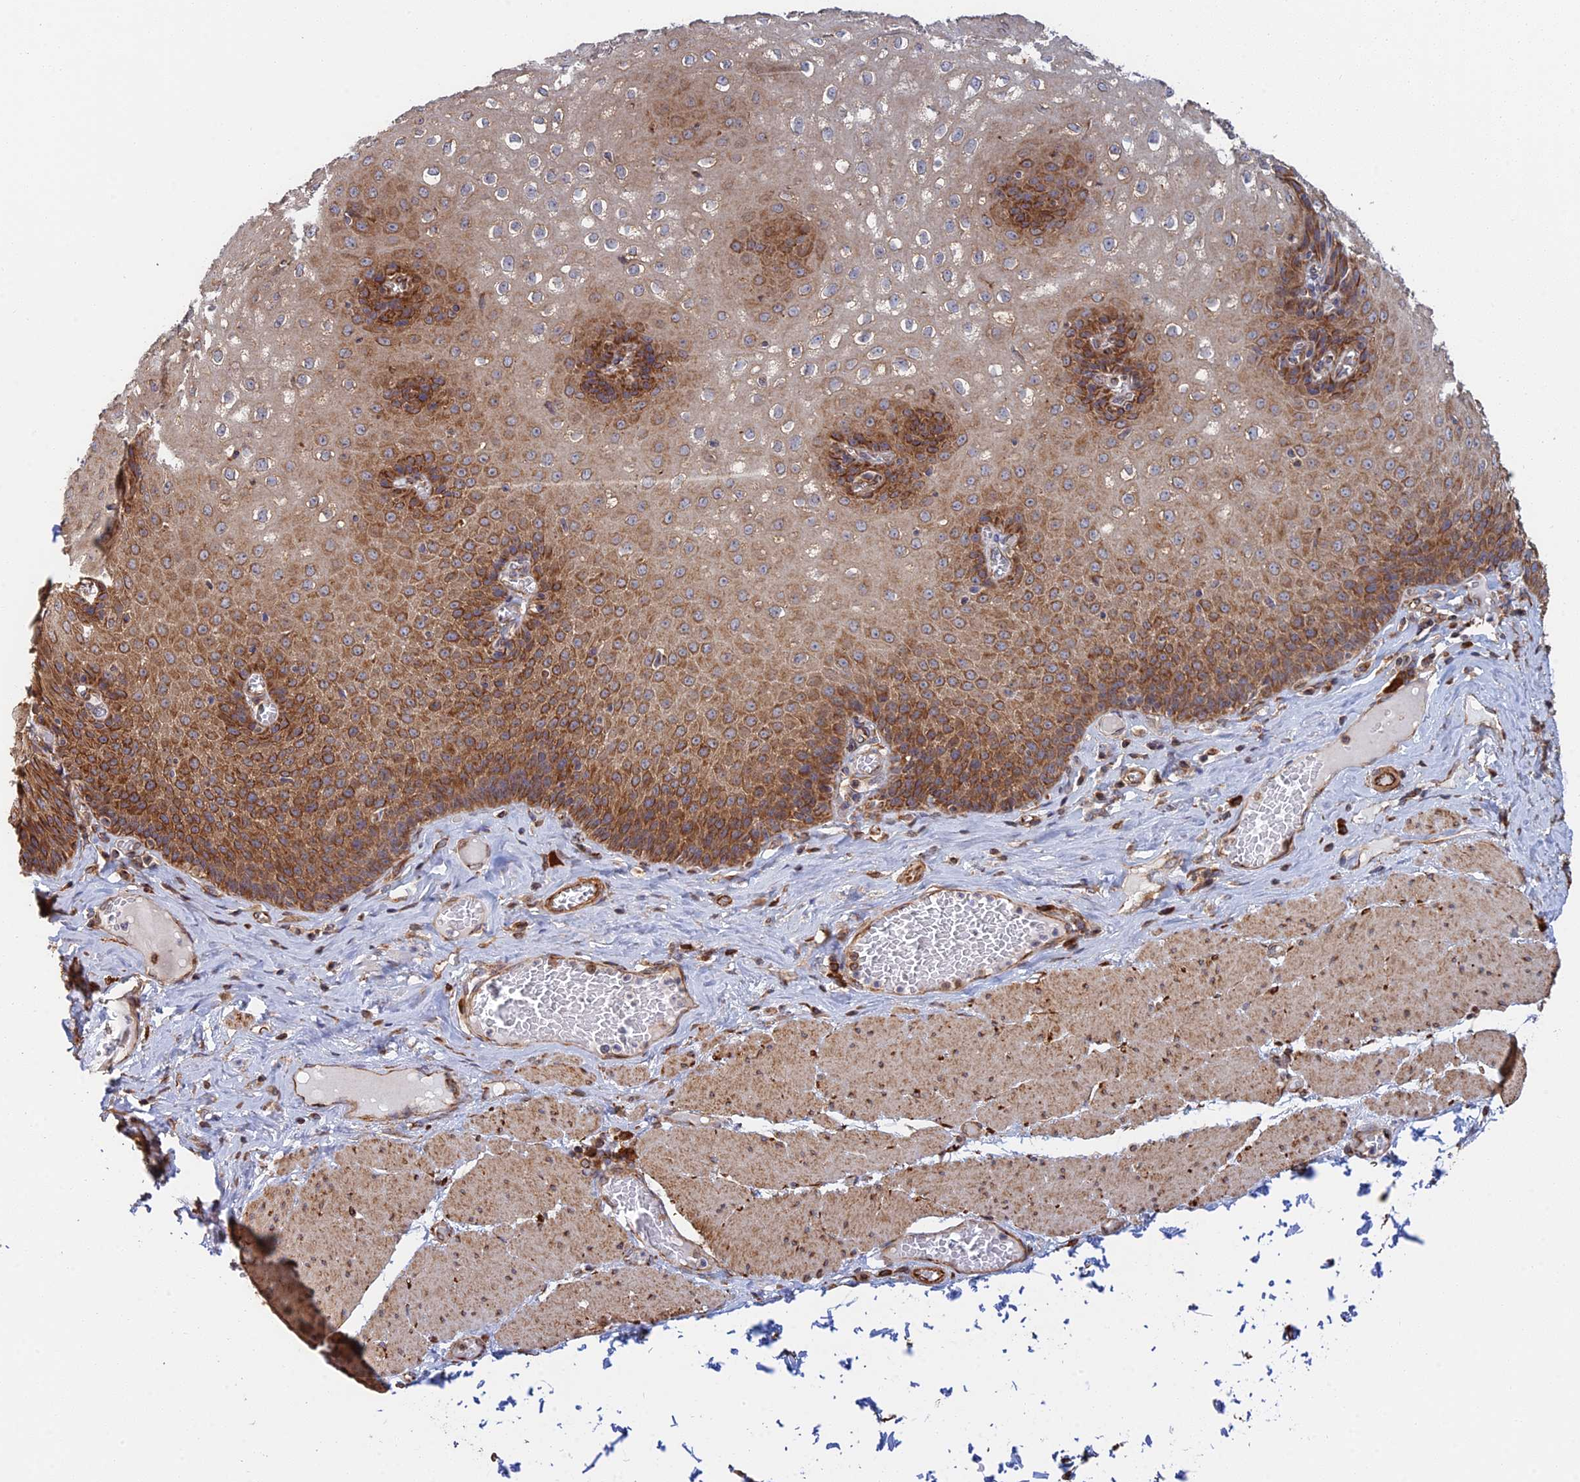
{"staining": {"intensity": "strong", "quantity": "25%-75%", "location": "cytoplasmic/membranous"}, "tissue": "esophagus", "cell_type": "Squamous epithelial cells", "image_type": "normal", "snomed": [{"axis": "morphology", "description": "Normal tissue, NOS"}, {"axis": "topography", "description": "Esophagus"}], "caption": "Strong cytoplasmic/membranous protein positivity is appreciated in approximately 25%-75% of squamous epithelial cells in esophagus. The staining was performed using DAB (3,3'-diaminobenzidine), with brown indicating positive protein expression. Nuclei are stained blue with hematoxylin.", "gene": "WBP11", "patient": {"sex": "male", "age": 60}}